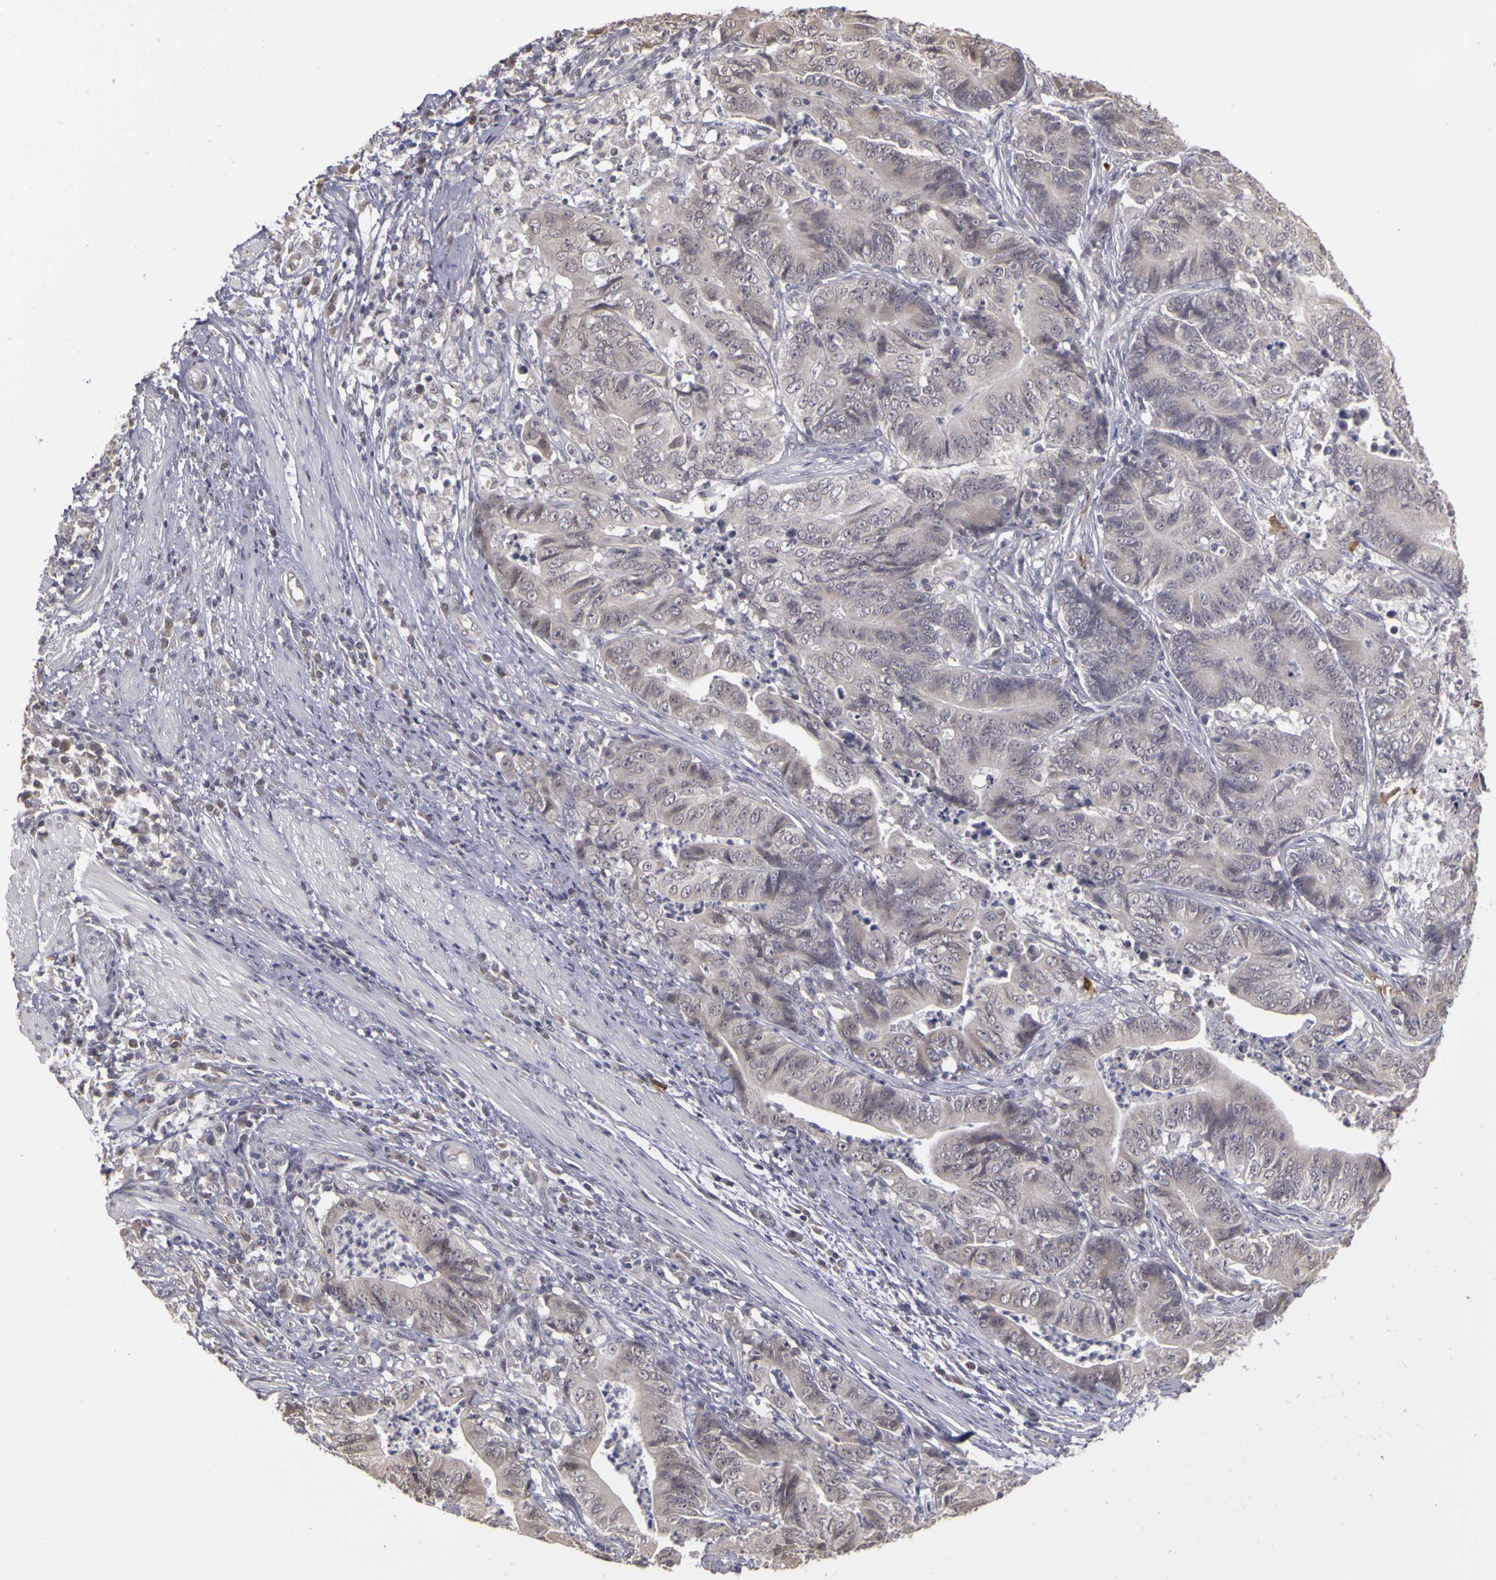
{"staining": {"intensity": "negative", "quantity": "none", "location": "none"}, "tissue": "stomach cancer", "cell_type": "Tumor cells", "image_type": "cancer", "snomed": [{"axis": "morphology", "description": "Adenocarcinoma, NOS"}, {"axis": "topography", "description": "Stomach, lower"}], "caption": "A high-resolution photomicrograph shows immunohistochemistry (IHC) staining of stomach cancer, which exhibits no significant expression in tumor cells.", "gene": "FRMD7", "patient": {"sex": "female", "age": 86}}